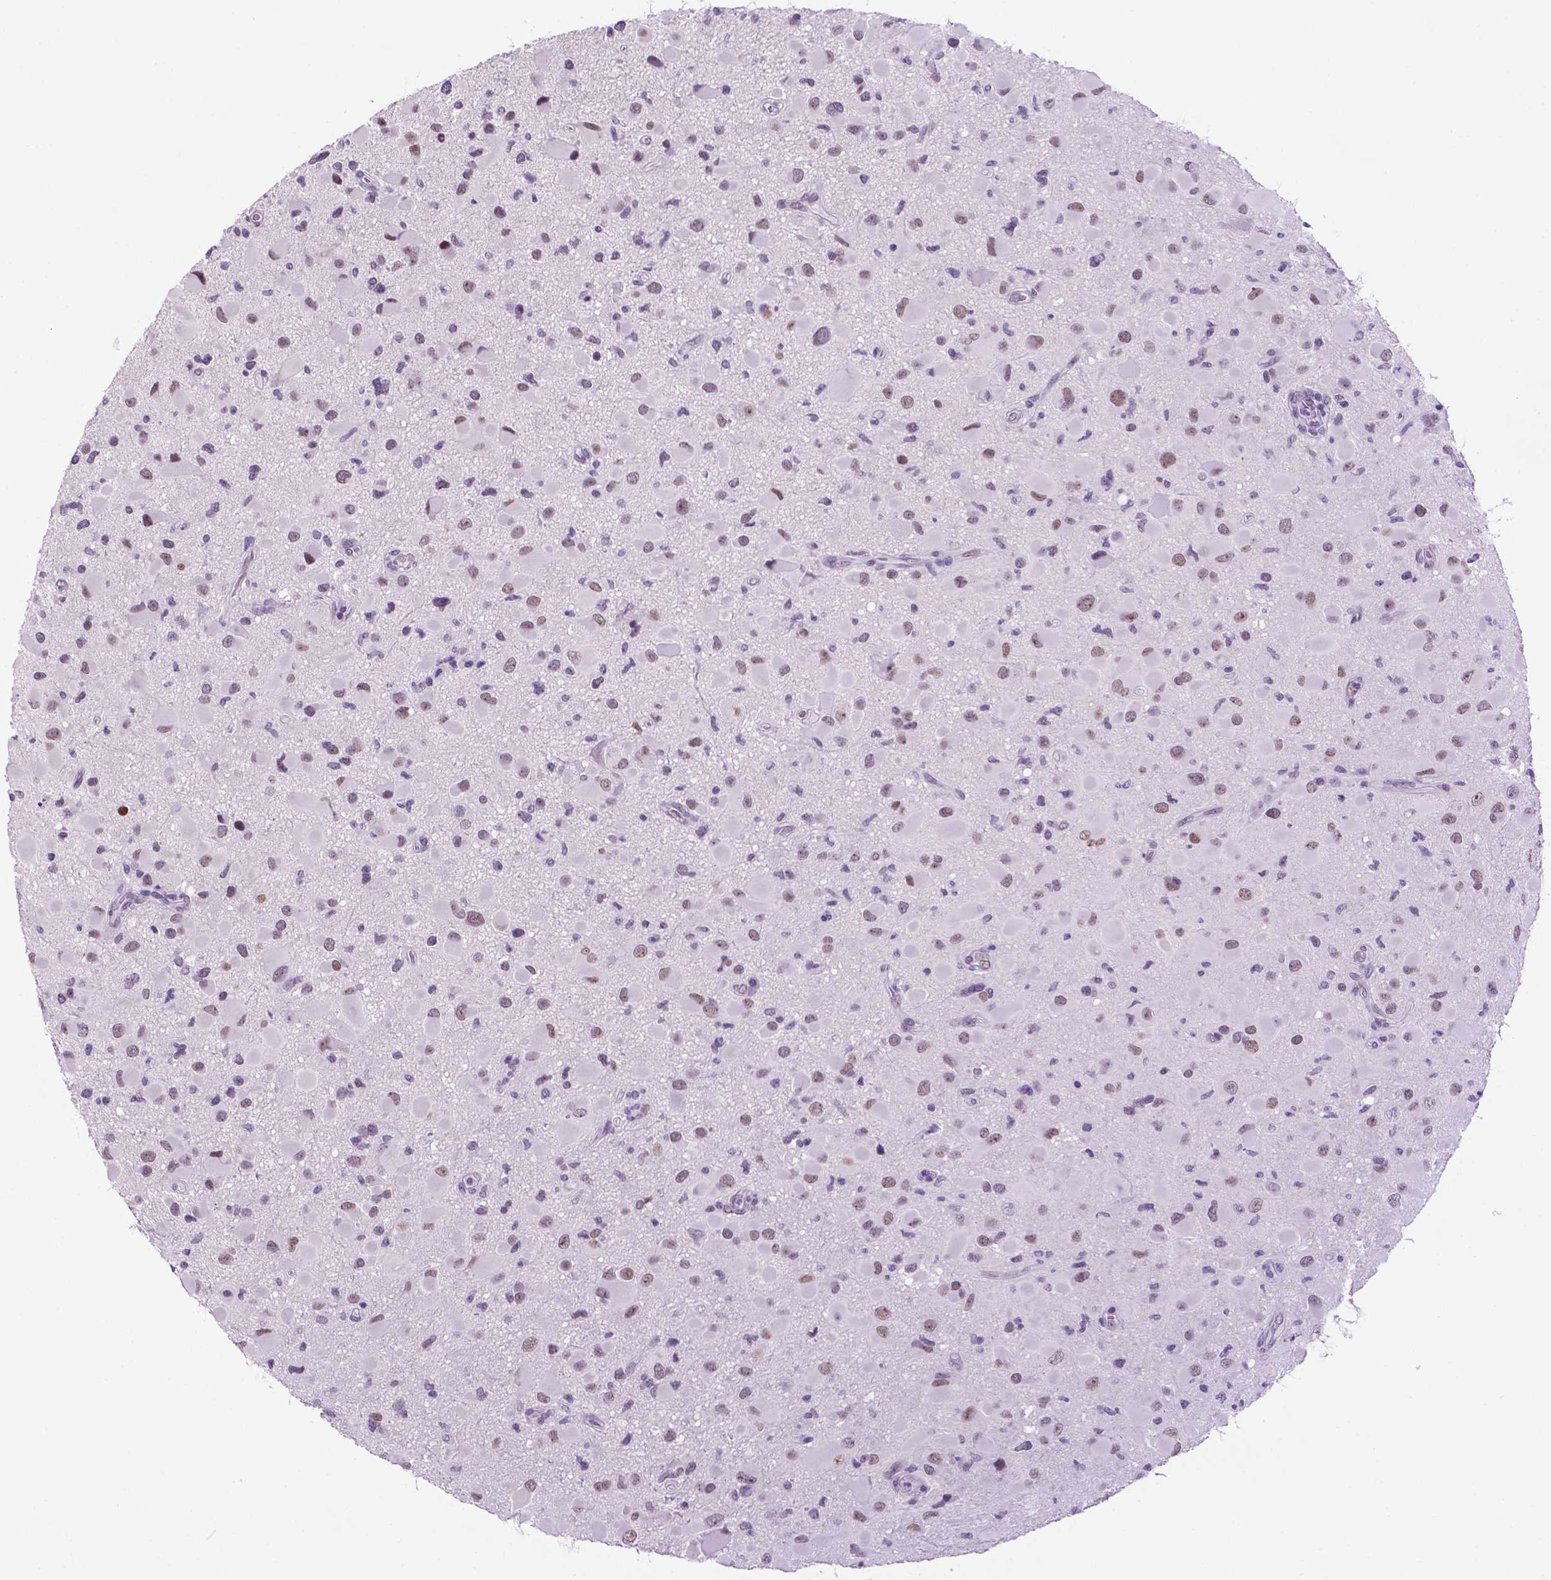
{"staining": {"intensity": "weak", "quantity": "25%-75%", "location": "nuclear"}, "tissue": "glioma", "cell_type": "Tumor cells", "image_type": "cancer", "snomed": [{"axis": "morphology", "description": "Glioma, malignant, Low grade"}, {"axis": "topography", "description": "Brain"}], "caption": "Immunohistochemical staining of low-grade glioma (malignant) exhibits low levels of weak nuclear protein expression in about 25%-75% of tumor cells.", "gene": "TACSTD2", "patient": {"sex": "female", "age": 32}}